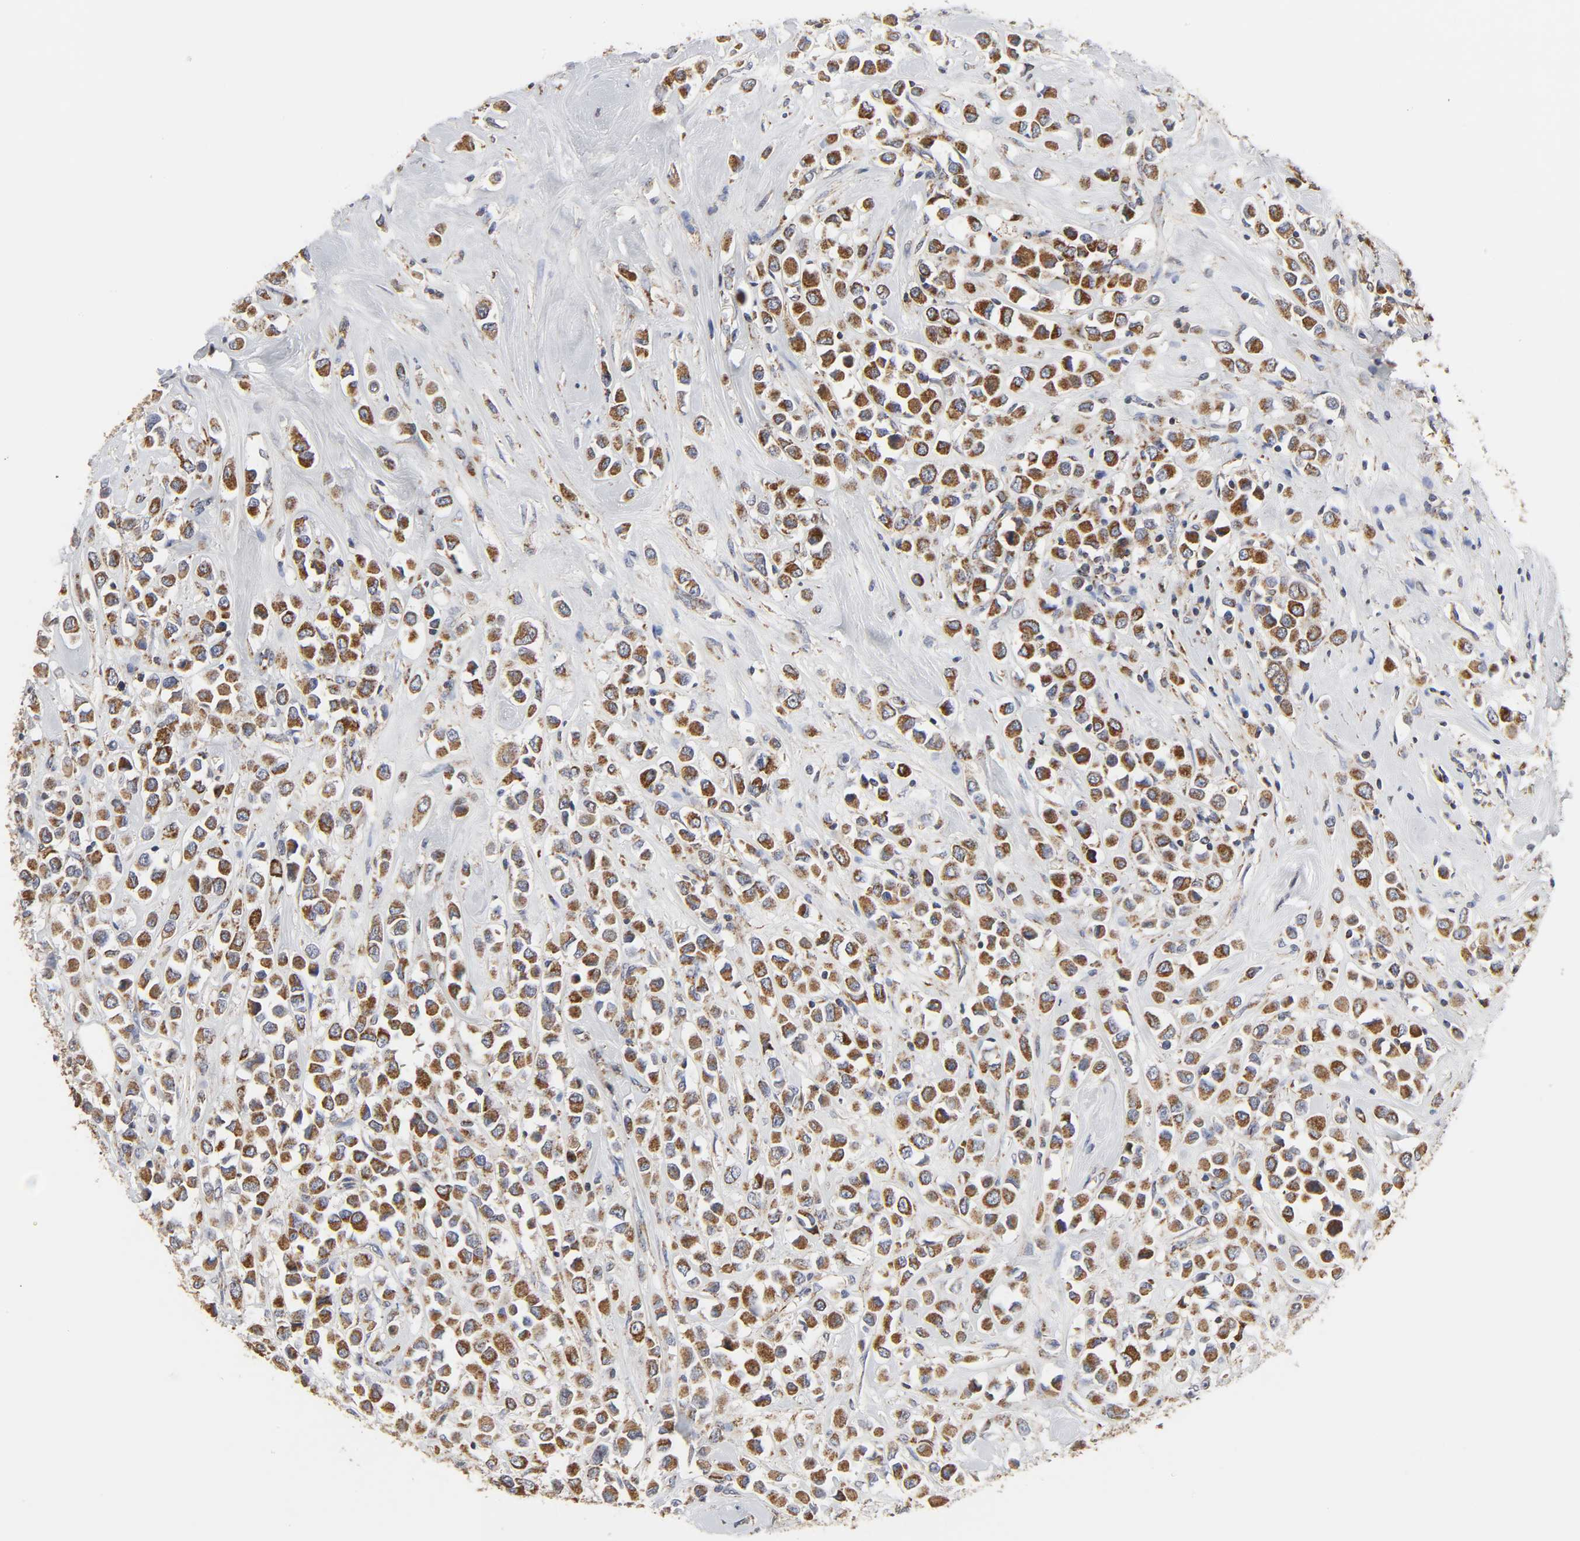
{"staining": {"intensity": "moderate", "quantity": ">75%", "location": "cytoplasmic/membranous"}, "tissue": "breast cancer", "cell_type": "Tumor cells", "image_type": "cancer", "snomed": [{"axis": "morphology", "description": "Duct carcinoma"}, {"axis": "topography", "description": "Breast"}], "caption": "A photomicrograph of breast intraductal carcinoma stained for a protein reveals moderate cytoplasmic/membranous brown staining in tumor cells.", "gene": "COX6B1", "patient": {"sex": "female", "age": 61}}